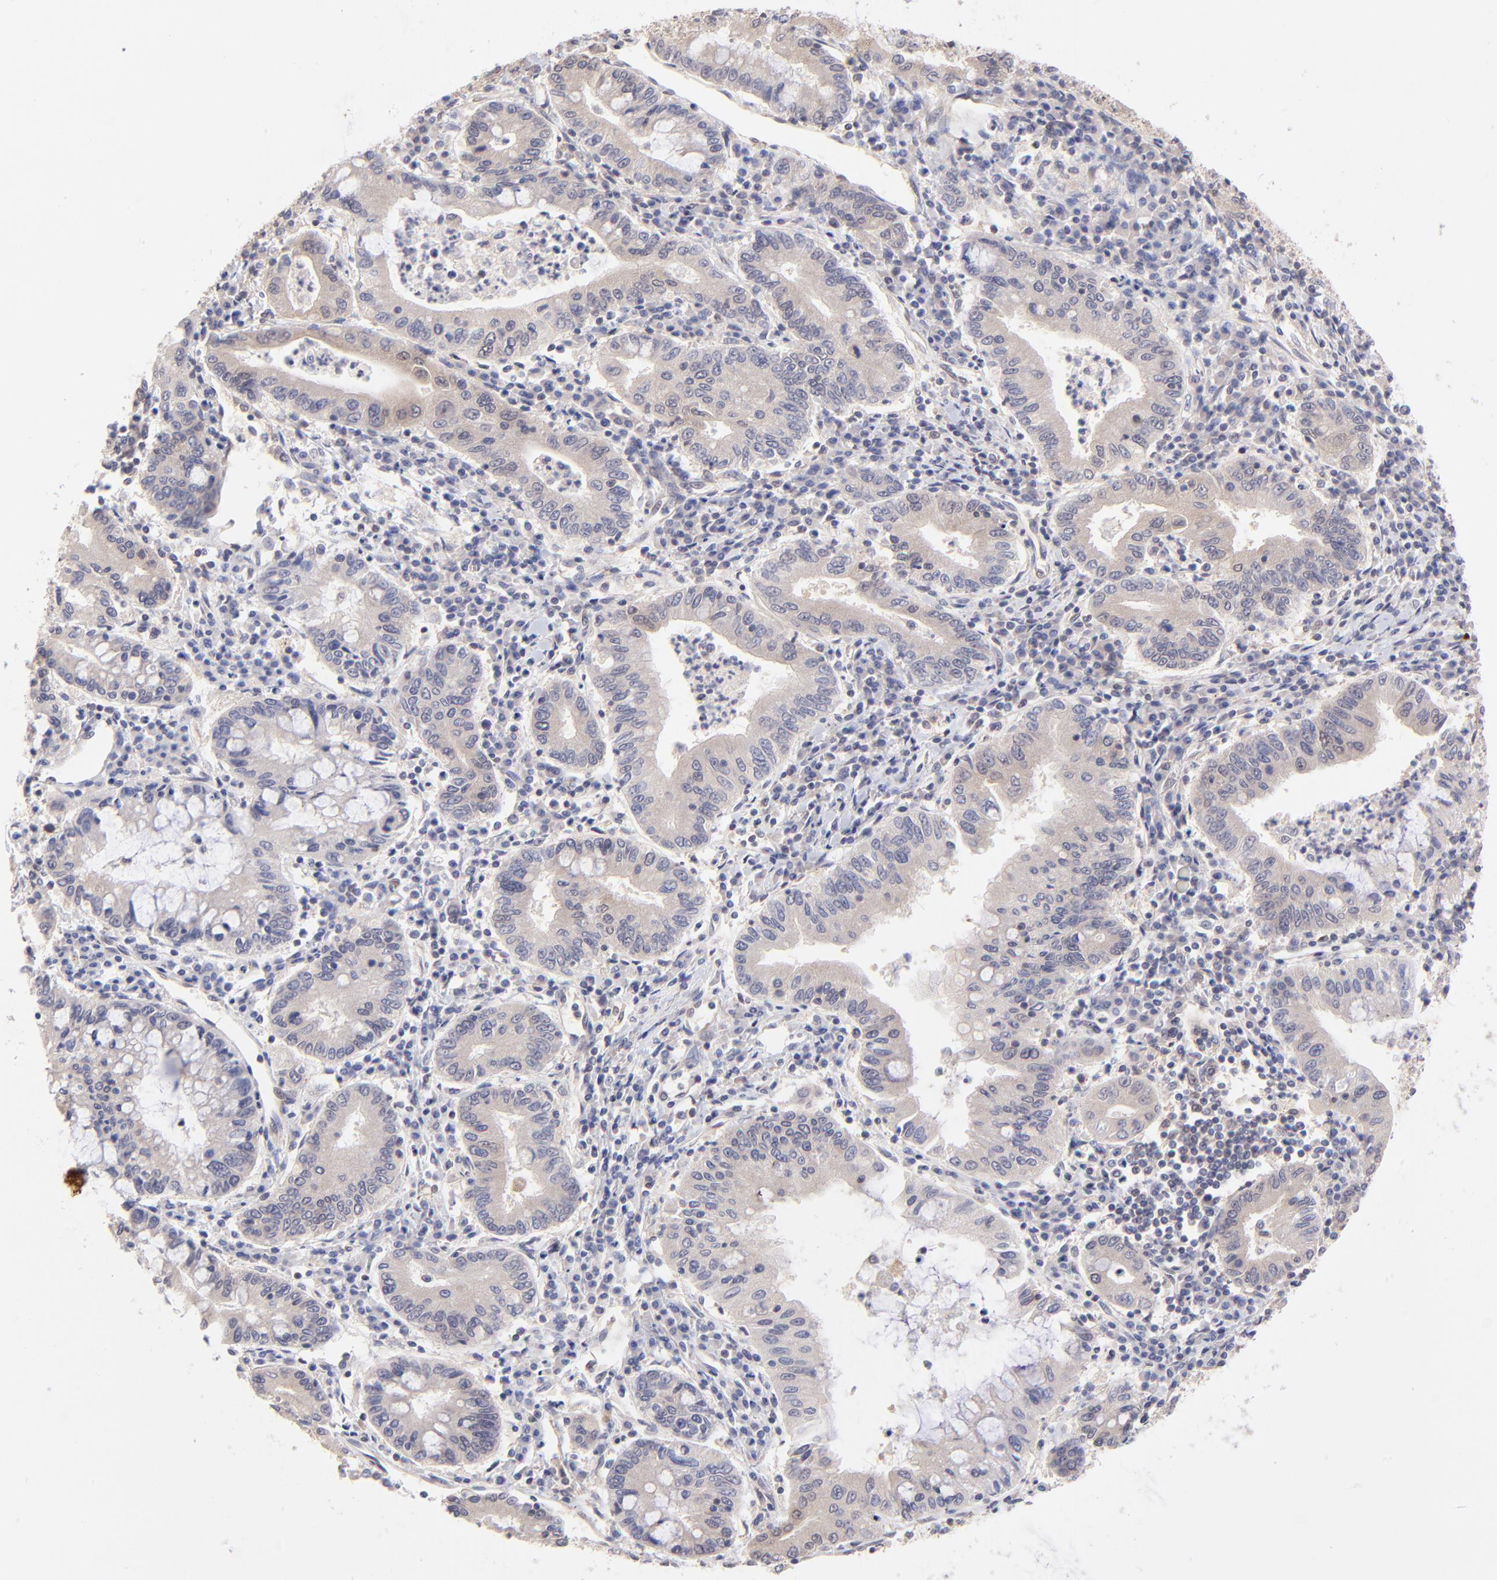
{"staining": {"intensity": "weak", "quantity": "<25%", "location": "cytoplasmic/membranous"}, "tissue": "stomach cancer", "cell_type": "Tumor cells", "image_type": "cancer", "snomed": [{"axis": "morphology", "description": "Normal tissue, NOS"}, {"axis": "morphology", "description": "Adenocarcinoma, NOS"}, {"axis": "topography", "description": "Esophagus"}, {"axis": "topography", "description": "Stomach, upper"}, {"axis": "topography", "description": "Peripheral nerve tissue"}], "caption": "Tumor cells show no significant protein staining in stomach cancer.", "gene": "UBE2H", "patient": {"sex": "male", "age": 62}}